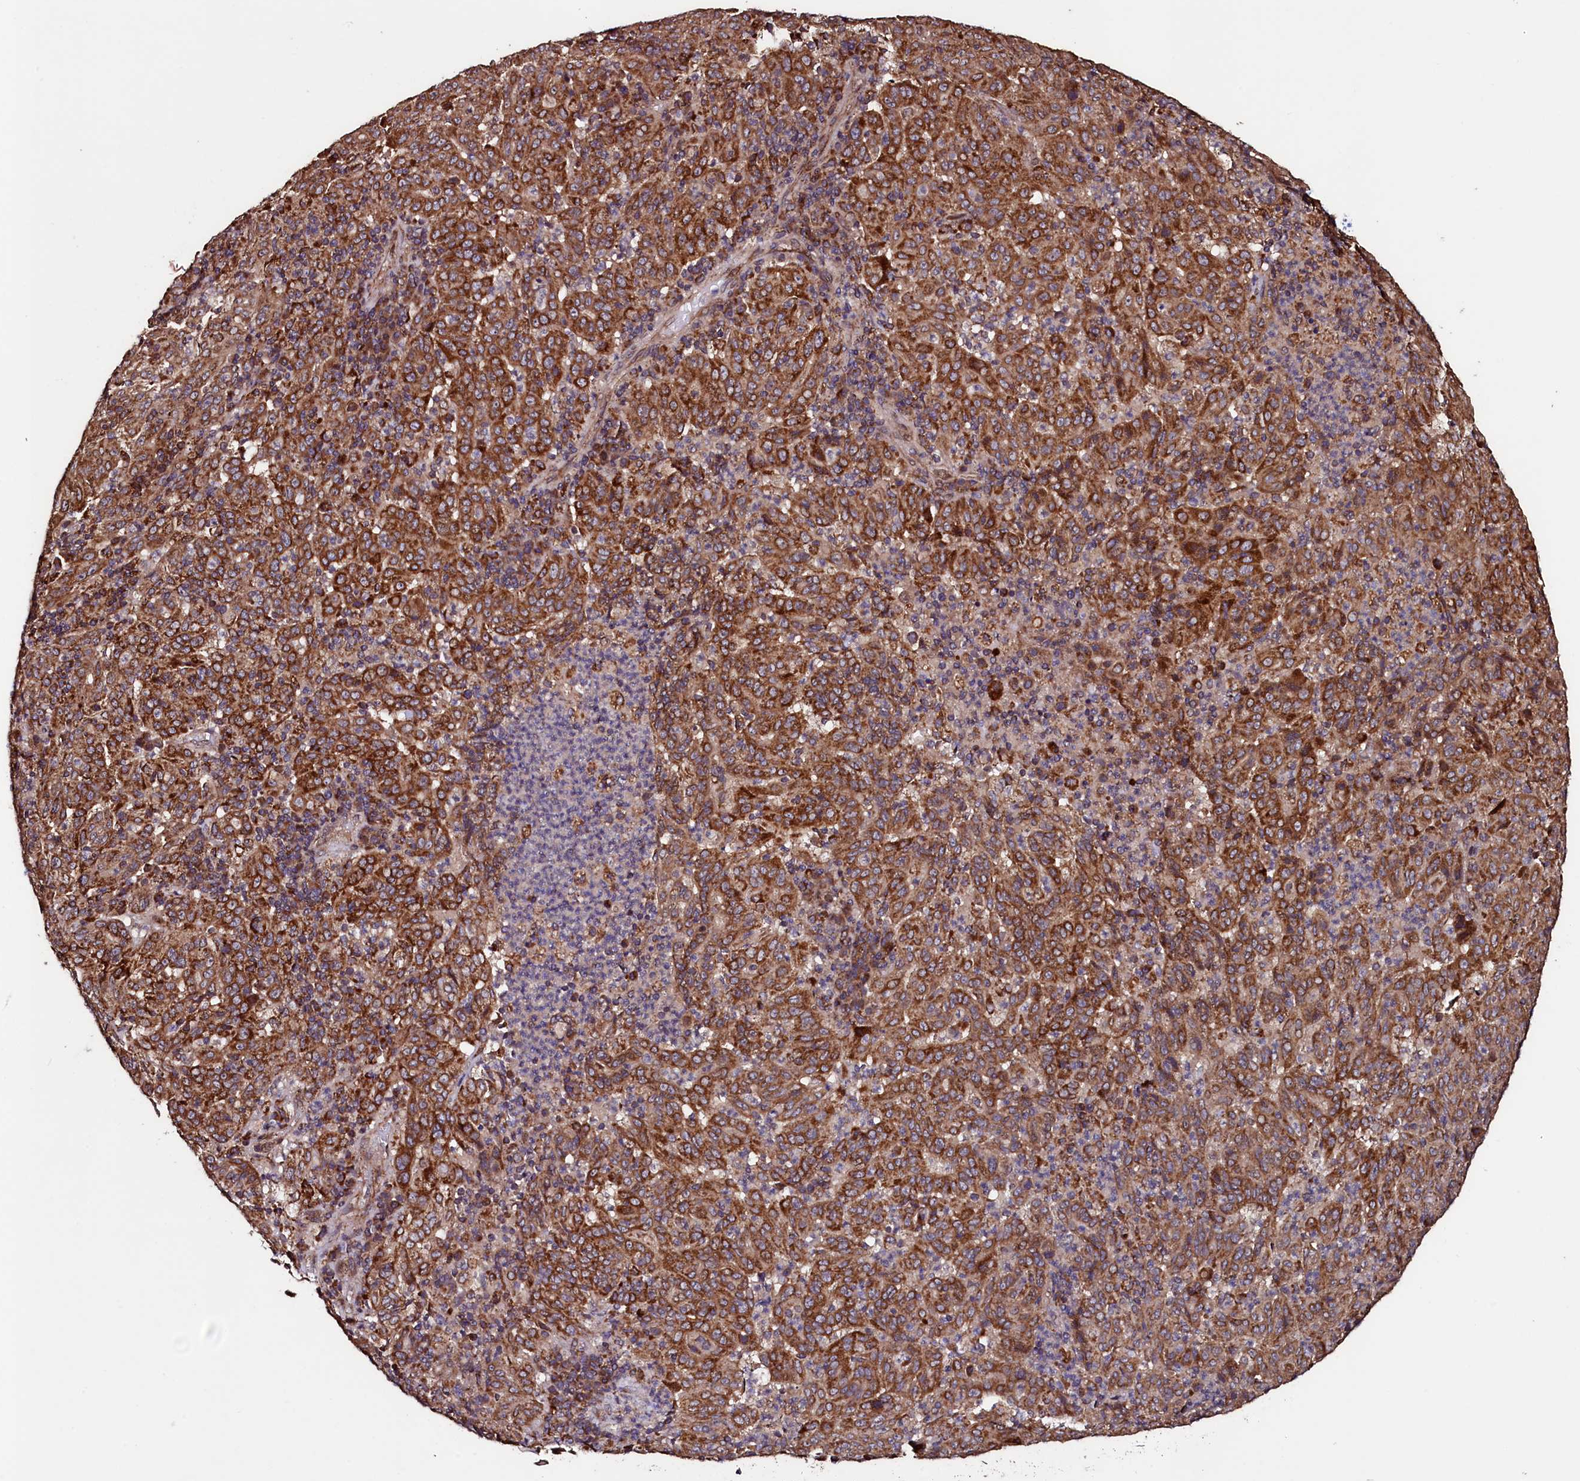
{"staining": {"intensity": "strong", "quantity": ">75%", "location": "cytoplasmic/membranous"}, "tissue": "pancreatic cancer", "cell_type": "Tumor cells", "image_type": "cancer", "snomed": [{"axis": "morphology", "description": "Adenocarcinoma, NOS"}, {"axis": "topography", "description": "Pancreas"}], "caption": "Human pancreatic cancer stained with a protein marker demonstrates strong staining in tumor cells.", "gene": "RBFA", "patient": {"sex": "male", "age": 63}}